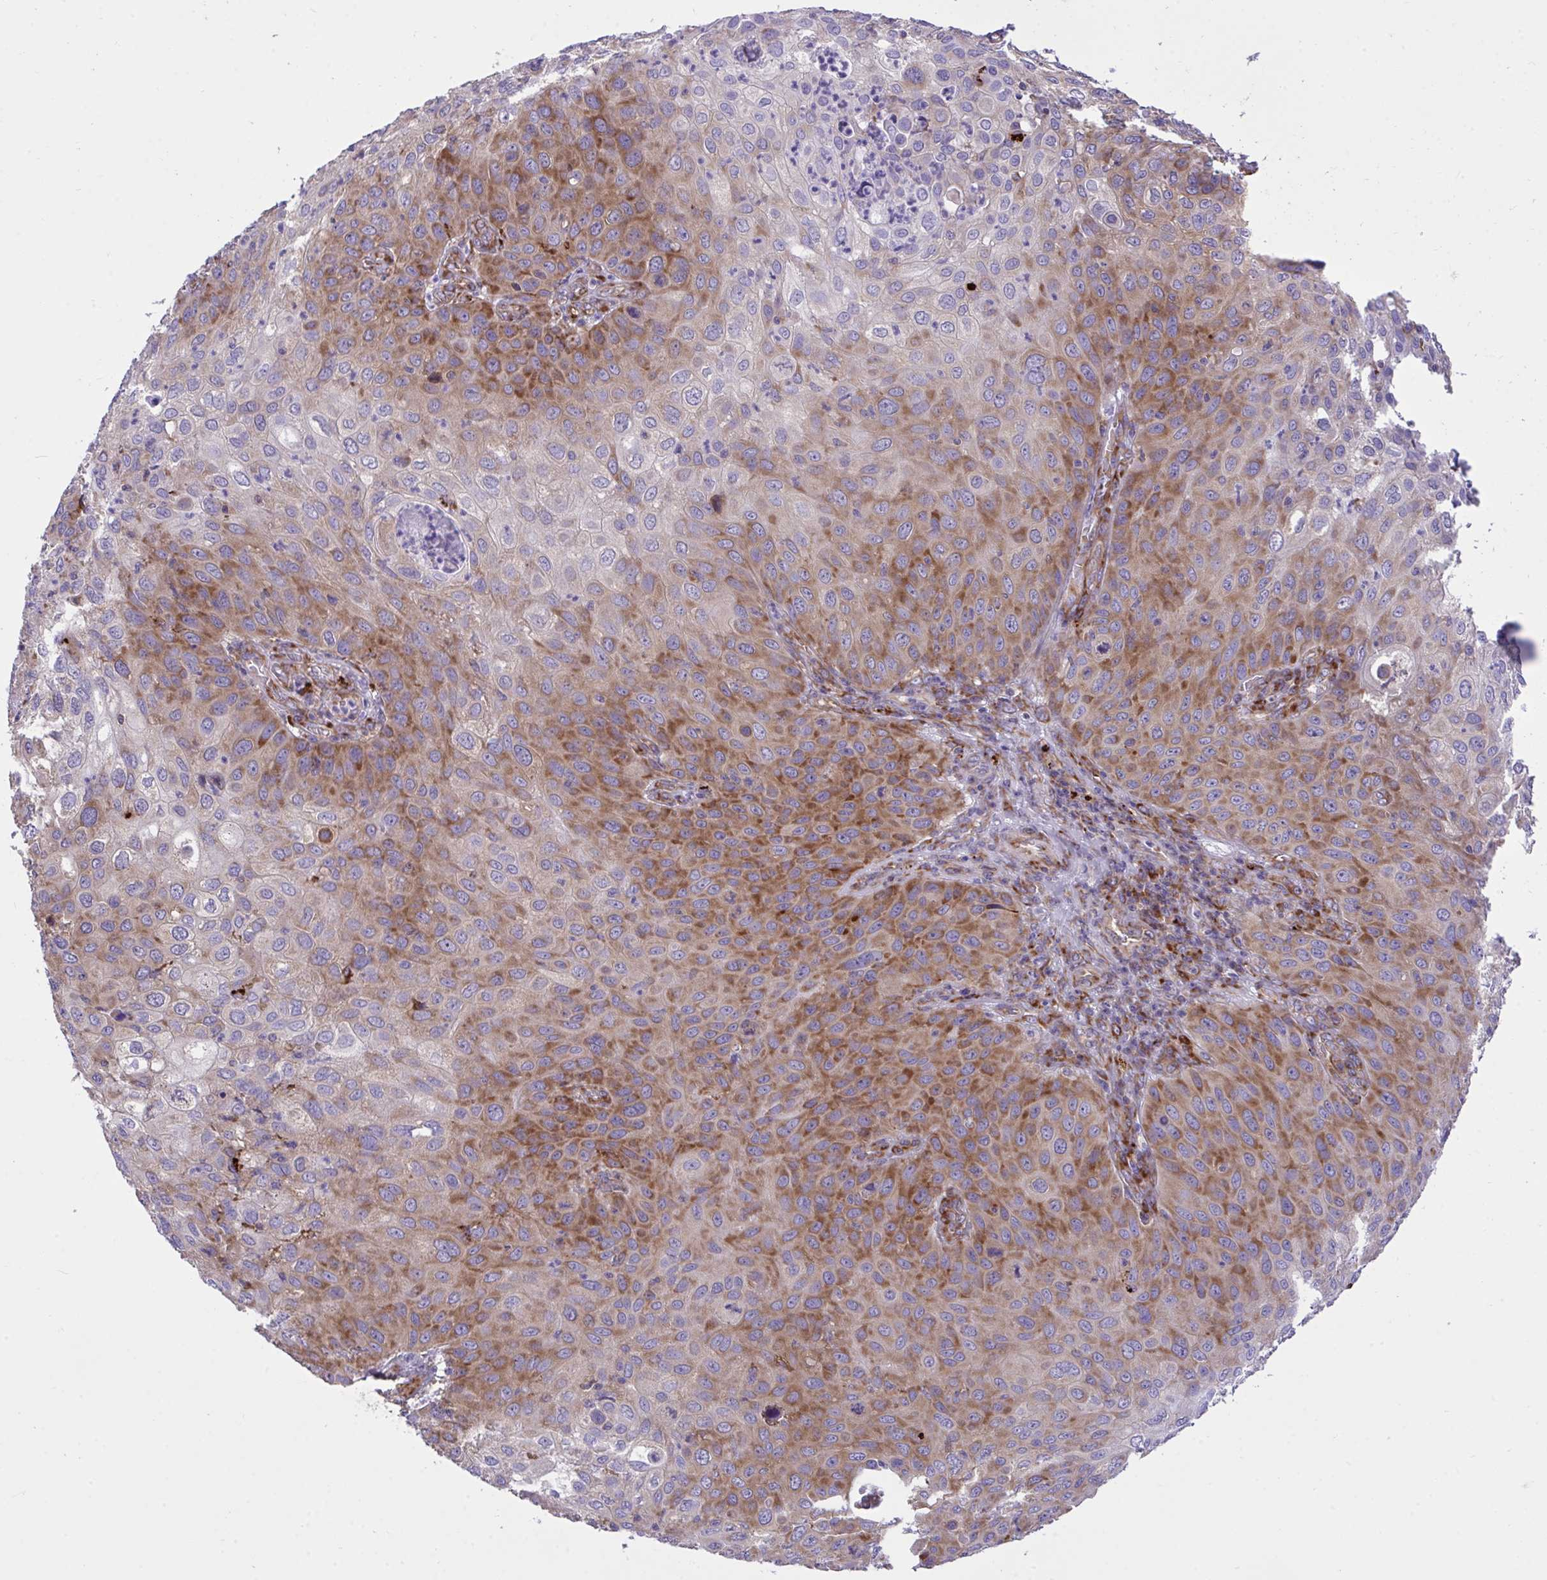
{"staining": {"intensity": "moderate", "quantity": ">75%", "location": "cytoplasmic/membranous"}, "tissue": "skin cancer", "cell_type": "Tumor cells", "image_type": "cancer", "snomed": [{"axis": "morphology", "description": "Squamous cell carcinoma, NOS"}, {"axis": "topography", "description": "Skin"}], "caption": "Immunohistochemistry (IHC) image of human skin squamous cell carcinoma stained for a protein (brown), which shows medium levels of moderate cytoplasmic/membranous staining in about >75% of tumor cells.", "gene": "RPS15", "patient": {"sex": "male", "age": 87}}